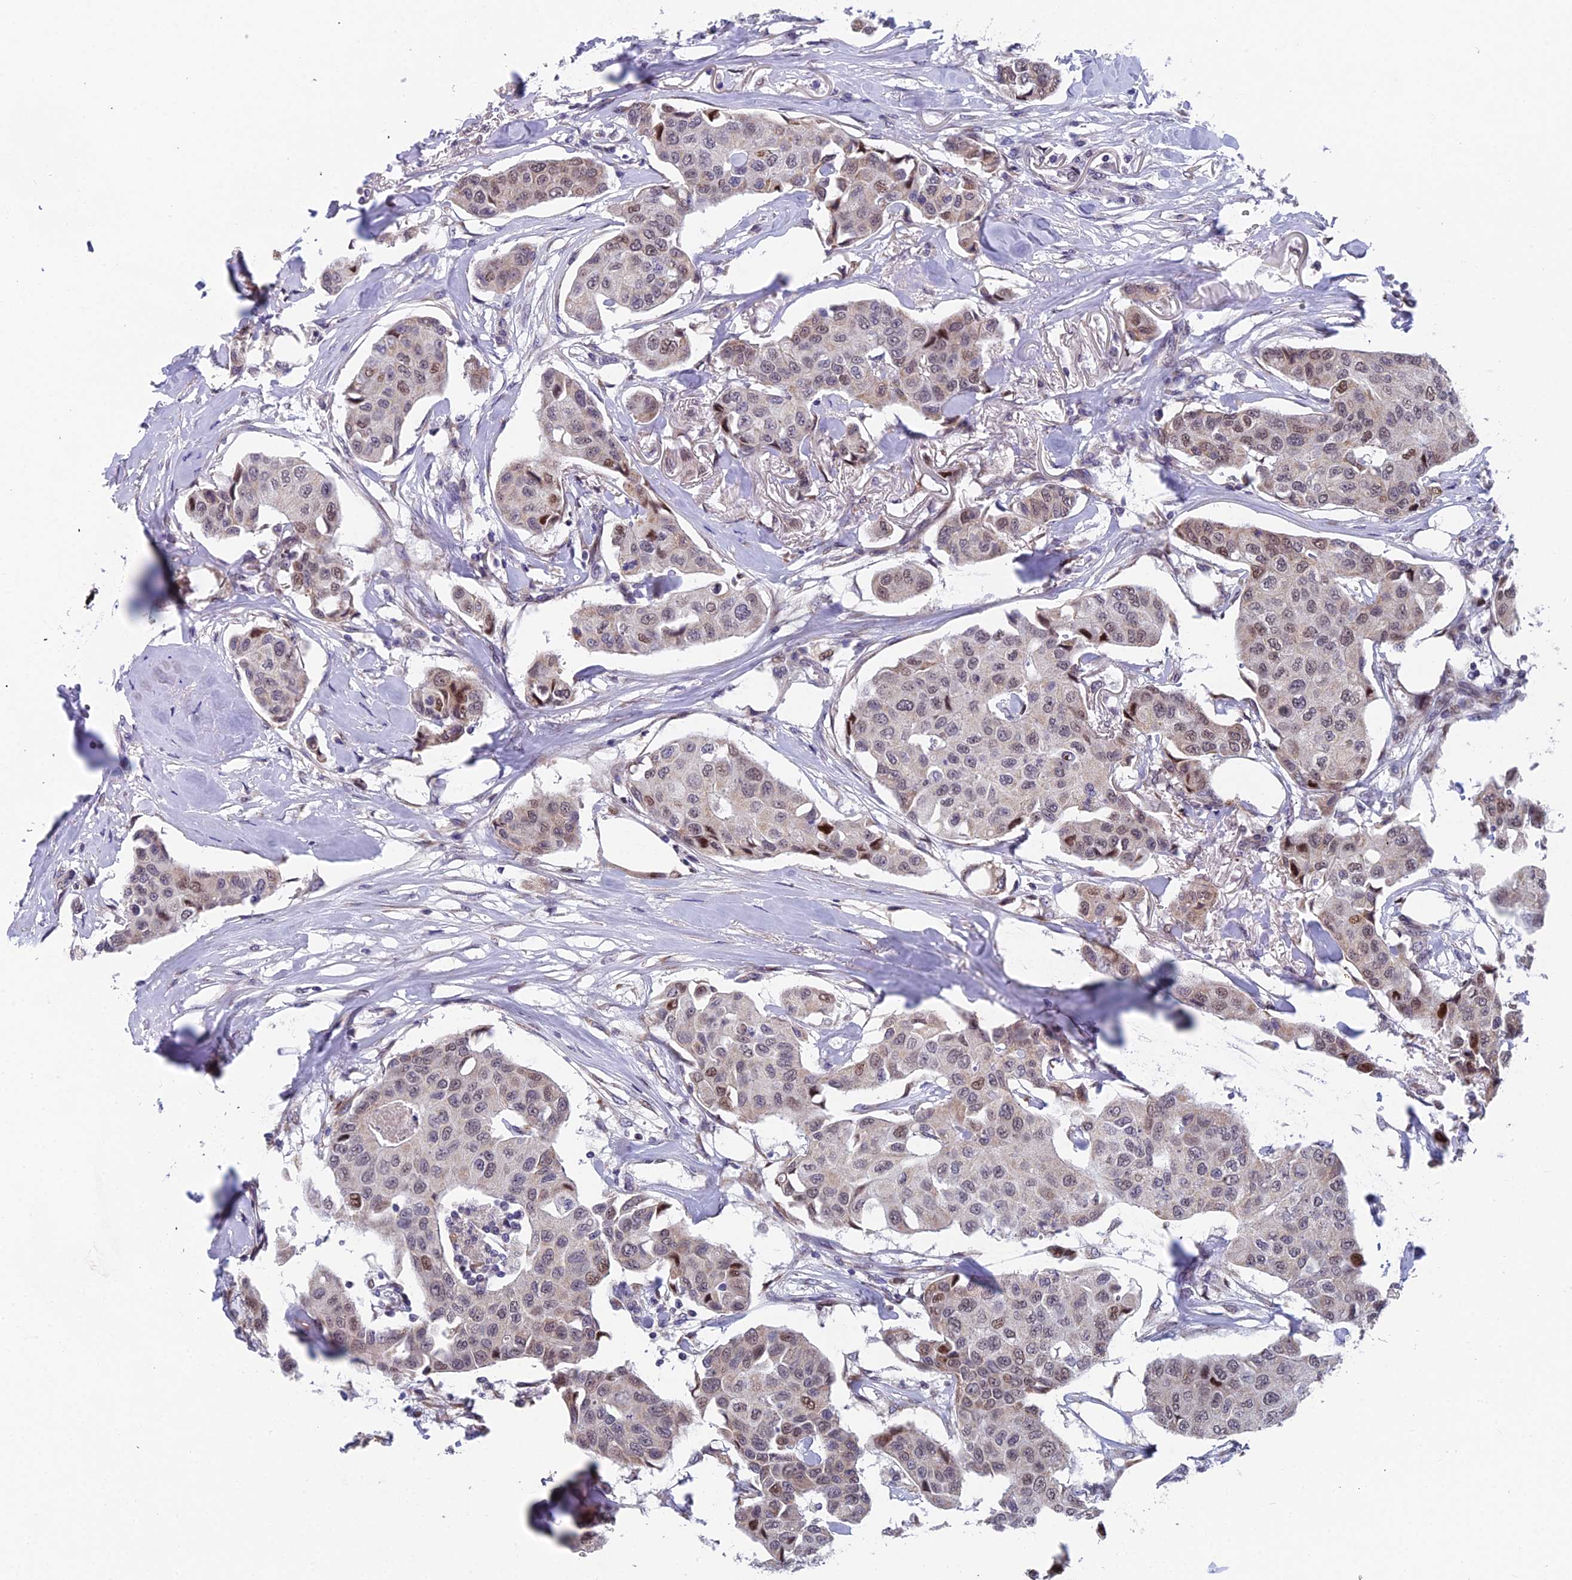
{"staining": {"intensity": "weak", "quantity": "25%-75%", "location": "nuclear"}, "tissue": "breast cancer", "cell_type": "Tumor cells", "image_type": "cancer", "snomed": [{"axis": "morphology", "description": "Duct carcinoma"}, {"axis": "topography", "description": "Breast"}], "caption": "DAB immunohistochemical staining of human breast invasive ductal carcinoma reveals weak nuclear protein staining in approximately 25%-75% of tumor cells. The staining was performed using DAB (3,3'-diaminobenzidine) to visualize the protein expression in brown, while the nuclei were stained in blue with hematoxylin (Magnification: 20x).", "gene": "XKR9", "patient": {"sex": "female", "age": 80}}